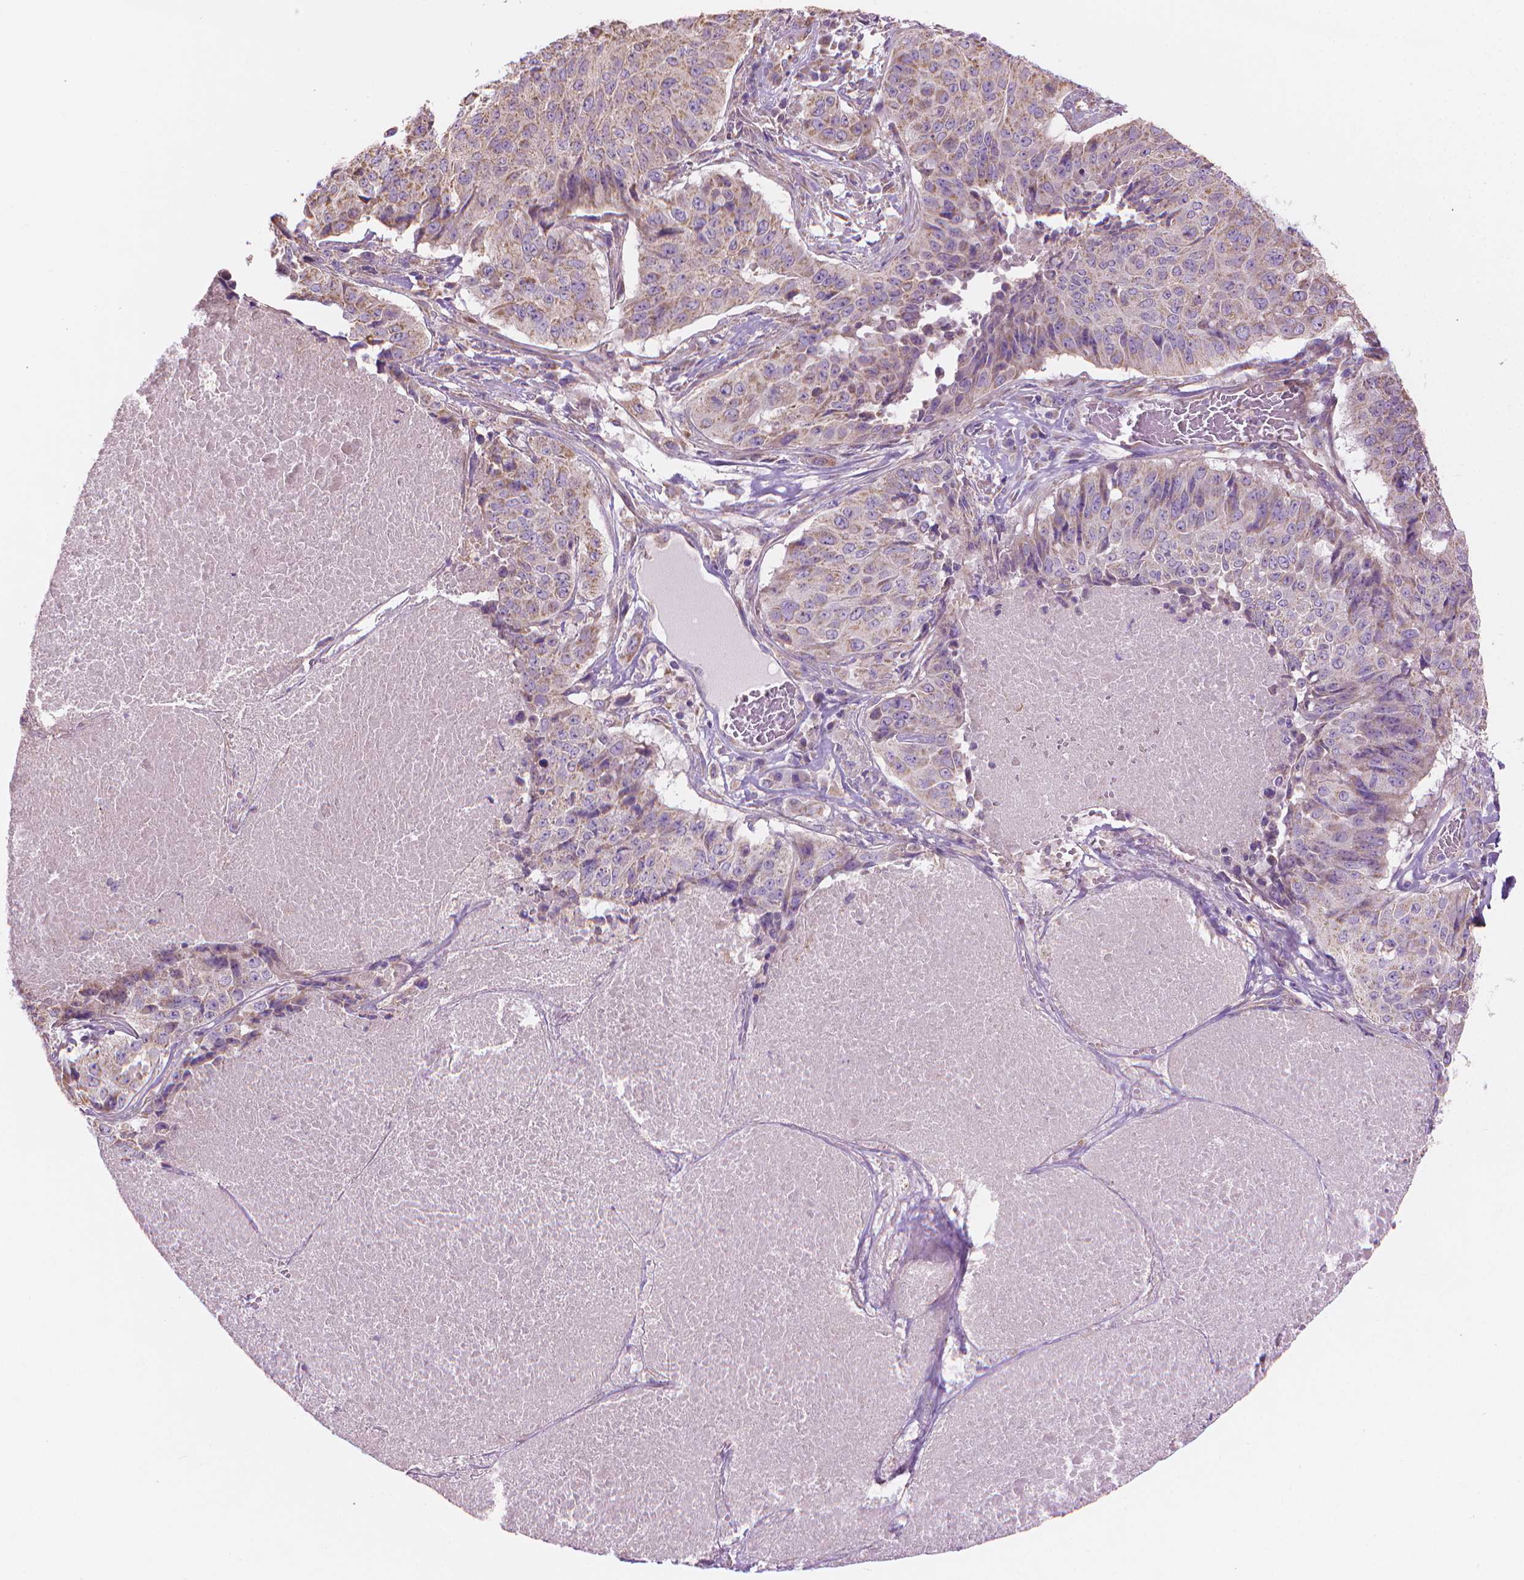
{"staining": {"intensity": "weak", "quantity": "25%-75%", "location": "cytoplasmic/membranous"}, "tissue": "lung cancer", "cell_type": "Tumor cells", "image_type": "cancer", "snomed": [{"axis": "morphology", "description": "Normal tissue, NOS"}, {"axis": "morphology", "description": "Squamous cell carcinoma, NOS"}, {"axis": "topography", "description": "Bronchus"}, {"axis": "topography", "description": "Lung"}], "caption": "Immunohistochemical staining of squamous cell carcinoma (lung) exhibits low levels of weak cytoplasmic/membranous positivity in about 25%-75% of tumor cells.", "gene": "TTC29", "patient": {"sex": "male", "age": 64}}